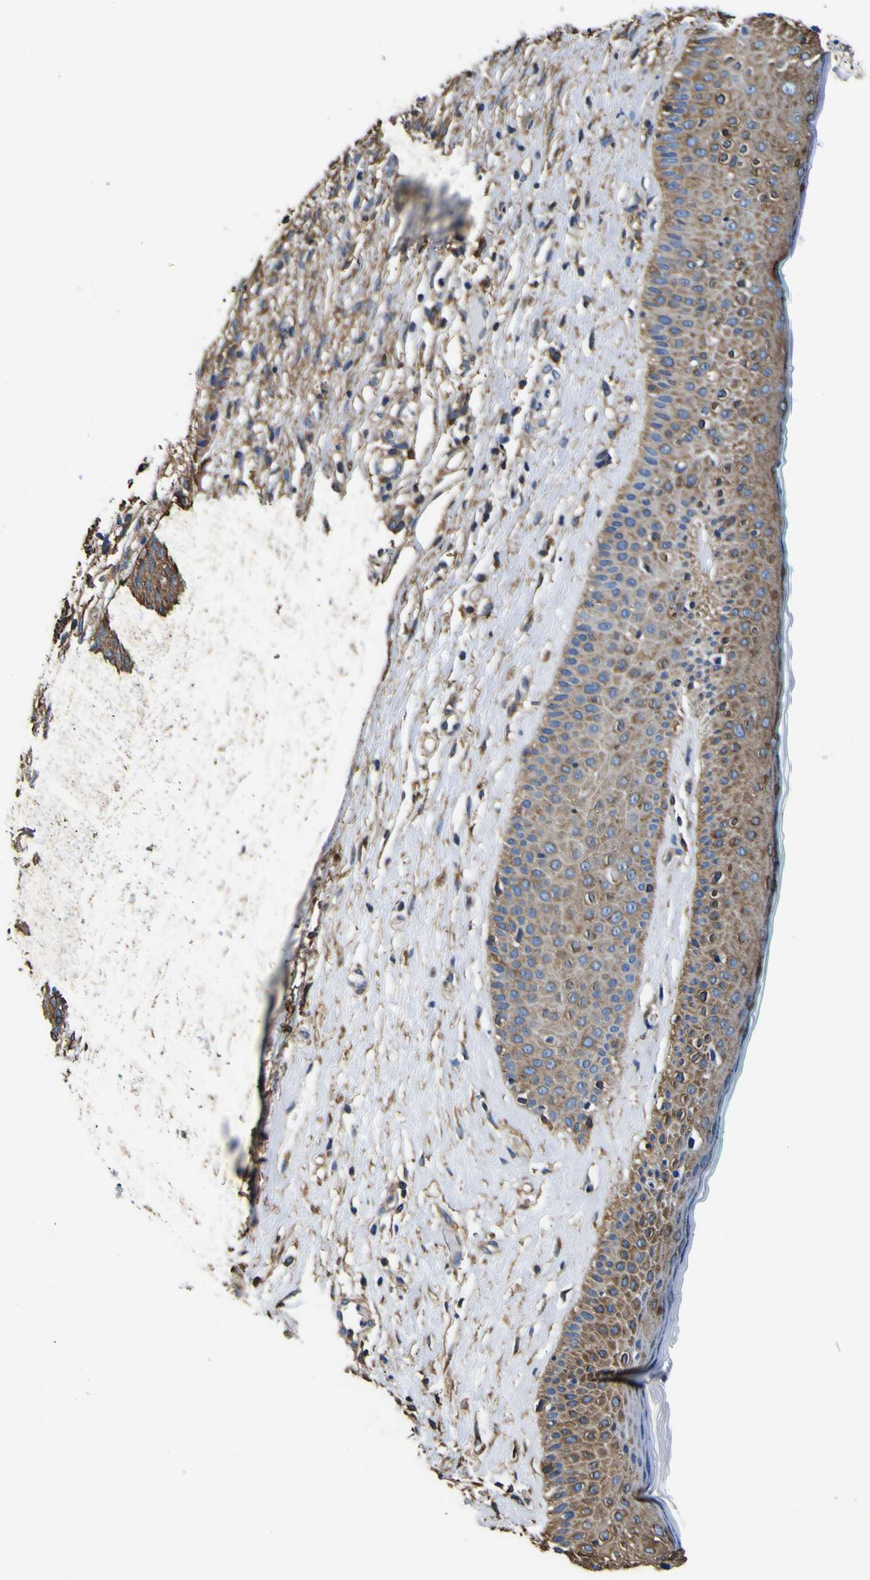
{"staining": {"intensity": "moderate", "quantity": ">75%", "location": "cytoplasmic/membranous"}, "tissue": "skin cancer", "cell_type": "Tumor cells", "image_type": "cancer", "snomed": [{"axis": "morphology", "description": "Basal cell carcinoma"}, {"axis": "topography", "description": "Skin"}], "caption": "An IHC histopathology image of tumor tissue is shown. Protein staining in brown highlights moderate cytoplasmic/membranous positivity in skin cancer (basal cell carcinoma) within tumor cells. The staining was performed using DAB, with brown indicating positive protein expression. Nuclei are stained blue with hematoxylin.", "gene": "TUBA1B", "patient": {"sex": "female", "age": 84}}